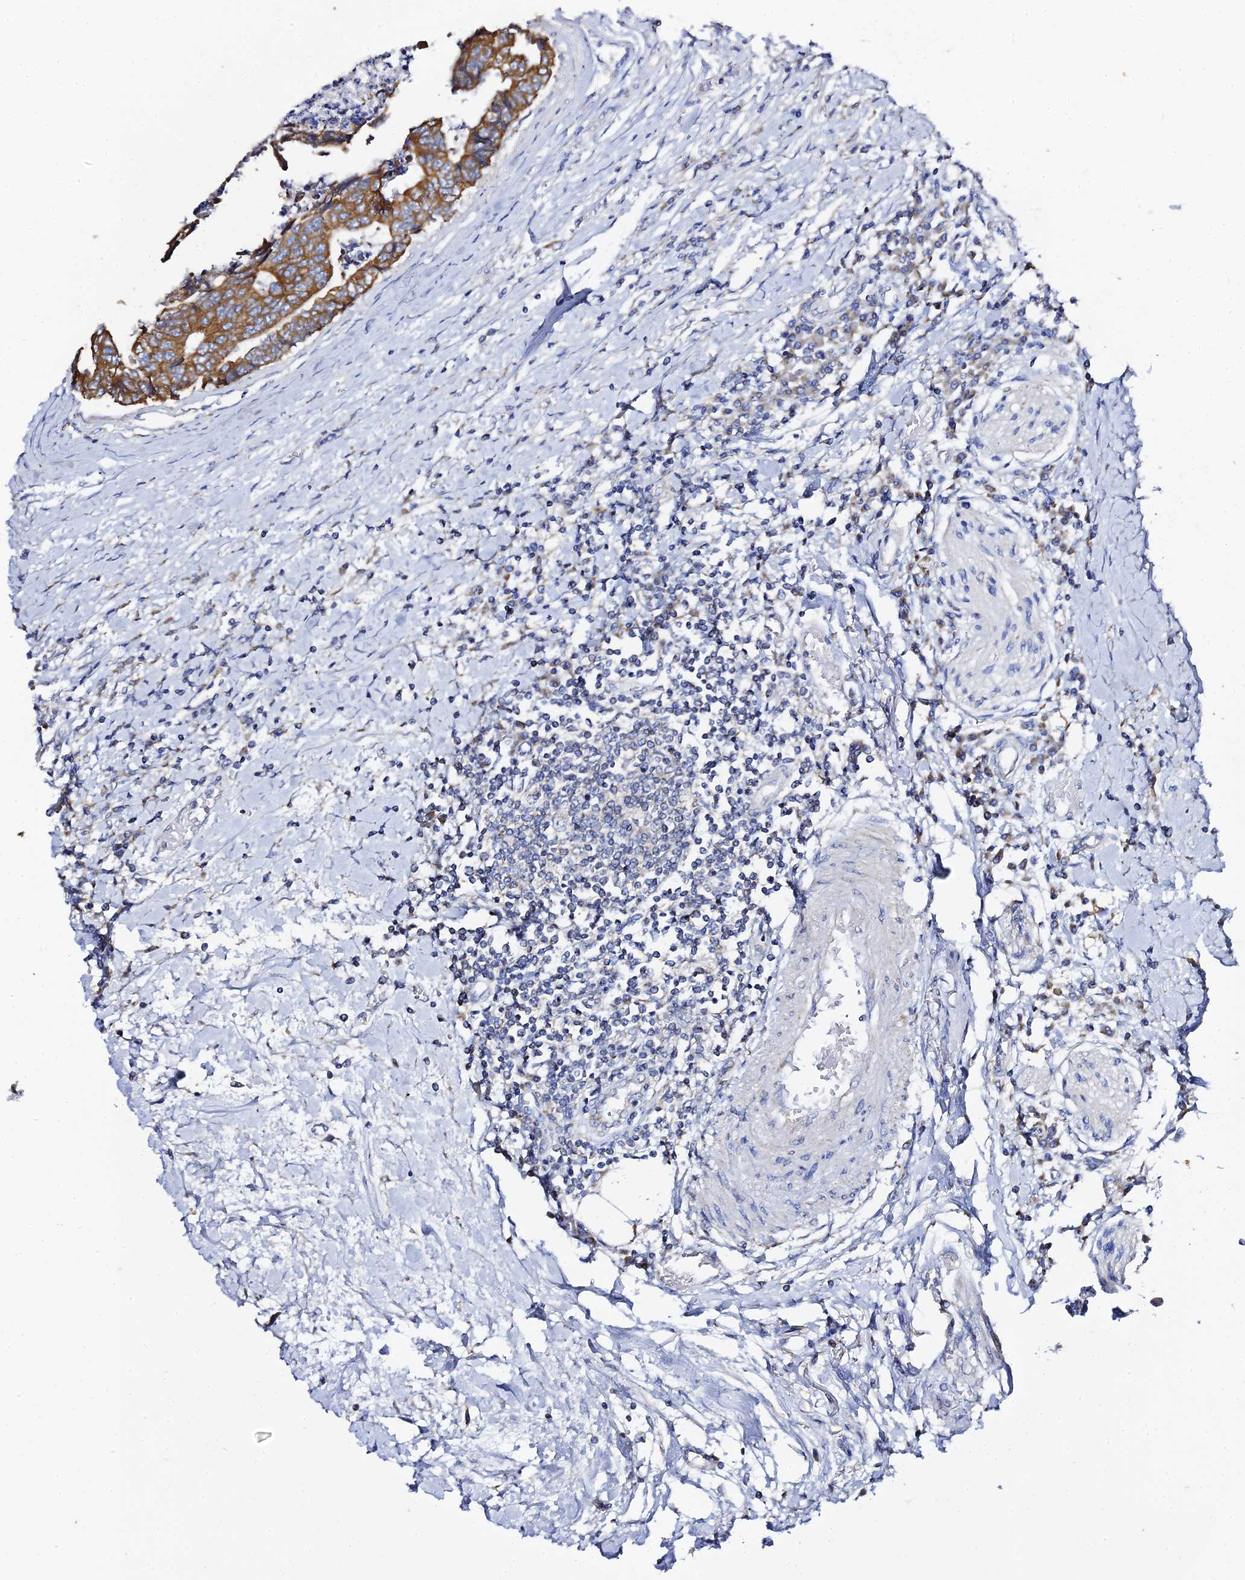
{"staining": {"intensity": "moderate", "quantity": ">75%", "location": "cytoplasmic/membranous"}, "tissue": "colorectal cancer", "cell_type": "Tumor cells", "image_type": "cancer", "snomed": [{"axis": "morphology", "description": "Adenocarcinoma, NOS"}, {"axis": "topography", "description": "Rectum"}], "caption": "Brown immunohistochemical staining in colorectal adenocarcinoma displays moderate cytoplasmic/membranous positivity in about >75% of tumor cells. The protein is stained brown, and the nuclei are stained in blue (DAB (3,3'-diaminobenzidine) IHC with brightfield microscopy, high magnification).", "gene": "ZXDA", "patient": {"sex": "male", "age": 84}}